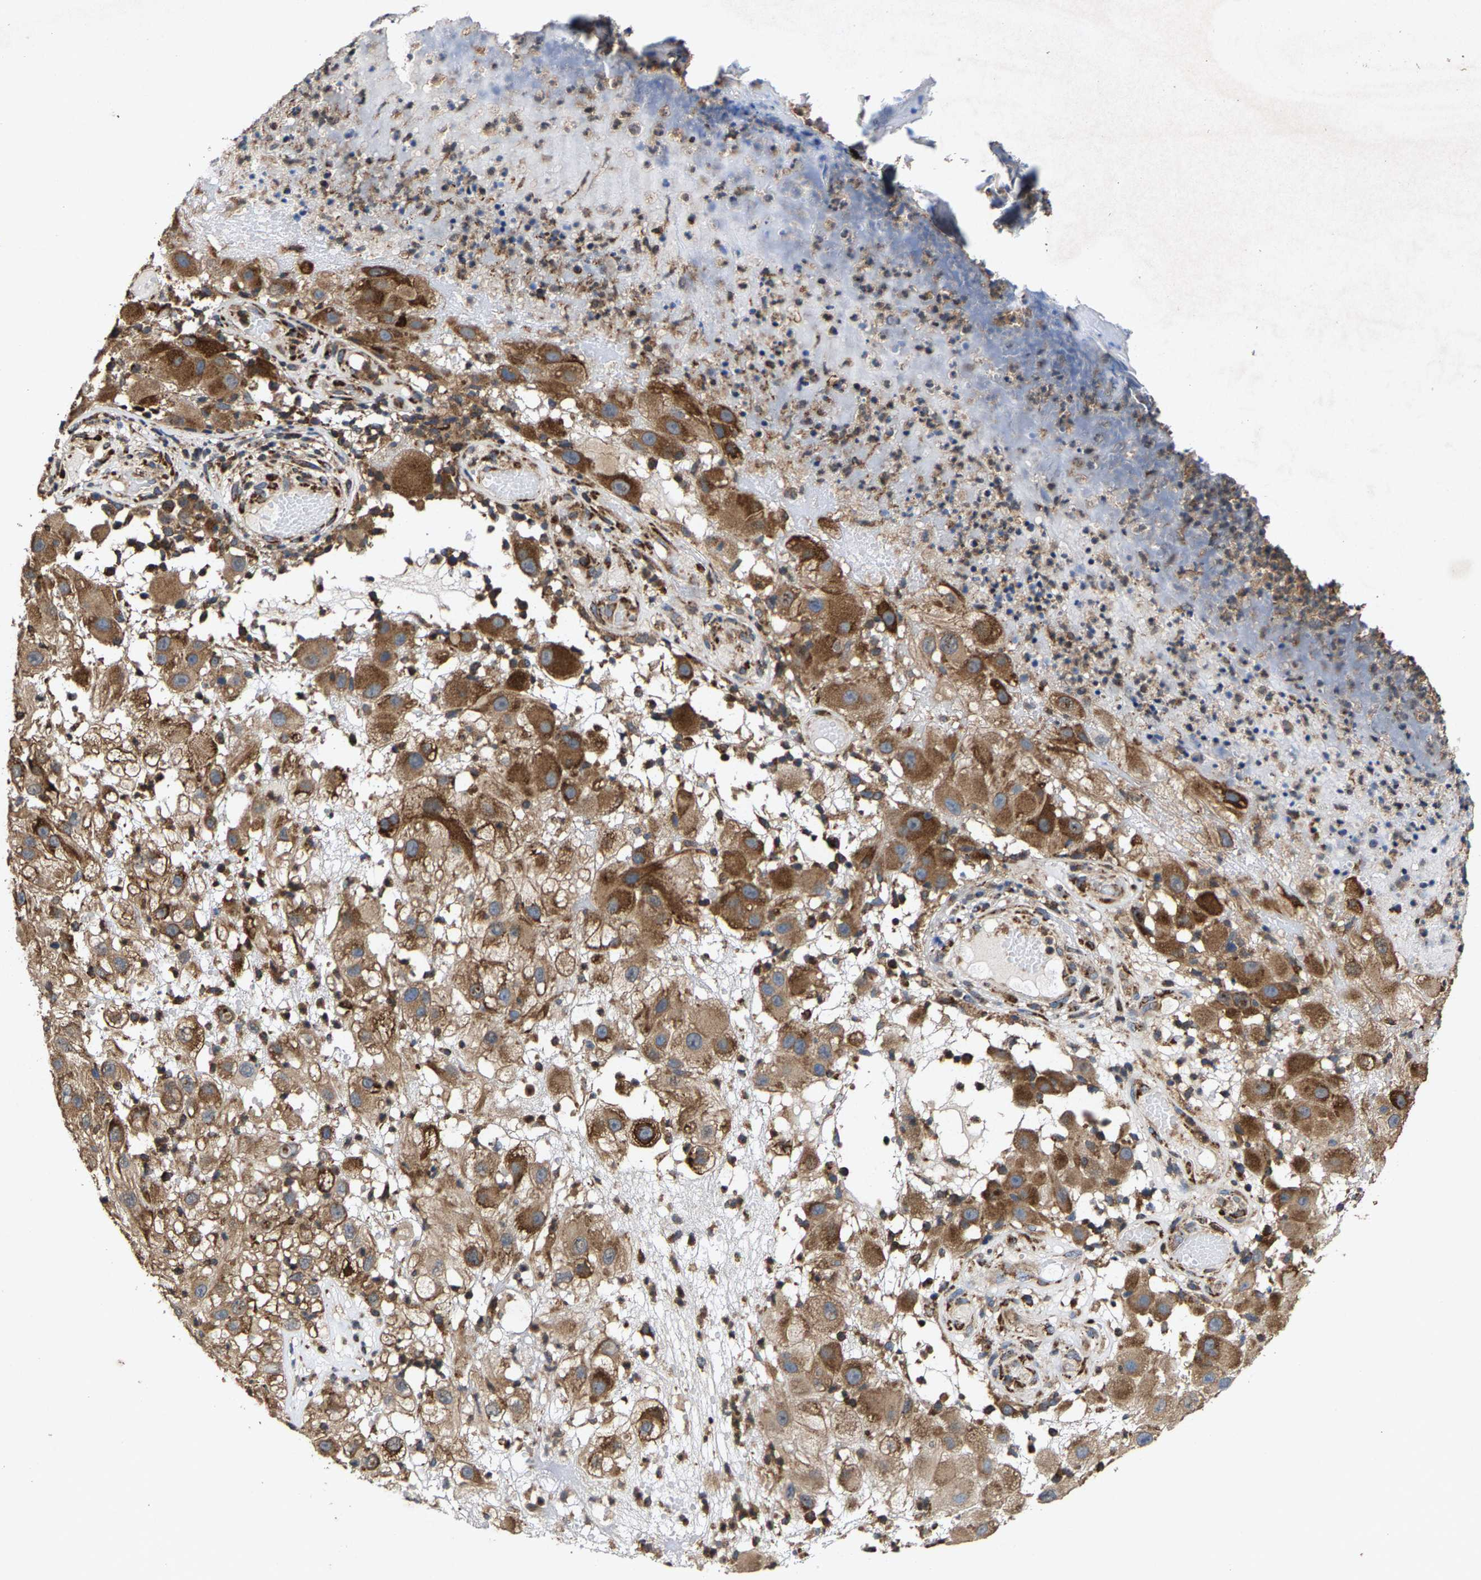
{"staining": {"intensity": "strong", "quantity": ">75%", "location": "cytoplasmic/membranous"}, "tissue": "melanoma", "cell_type": "Tumor cells", "image_type": "cancer", "snomed": [{"axis": "morphology", "description": "Malignant melanoma, NOS"}, {"axis": "topography", "description": "Skin"}], "caption": "This micrograph demonstrates malignant melanoma stained with immunohistochemistry (IHC) to label a protein in brown. The cytoplasmic/membranous of tumor cells show strong positivity for the protein. Nuclei are counter-stained blue.", "gene": "FGD3", "patient": {"sex": "female", "age": 81}}